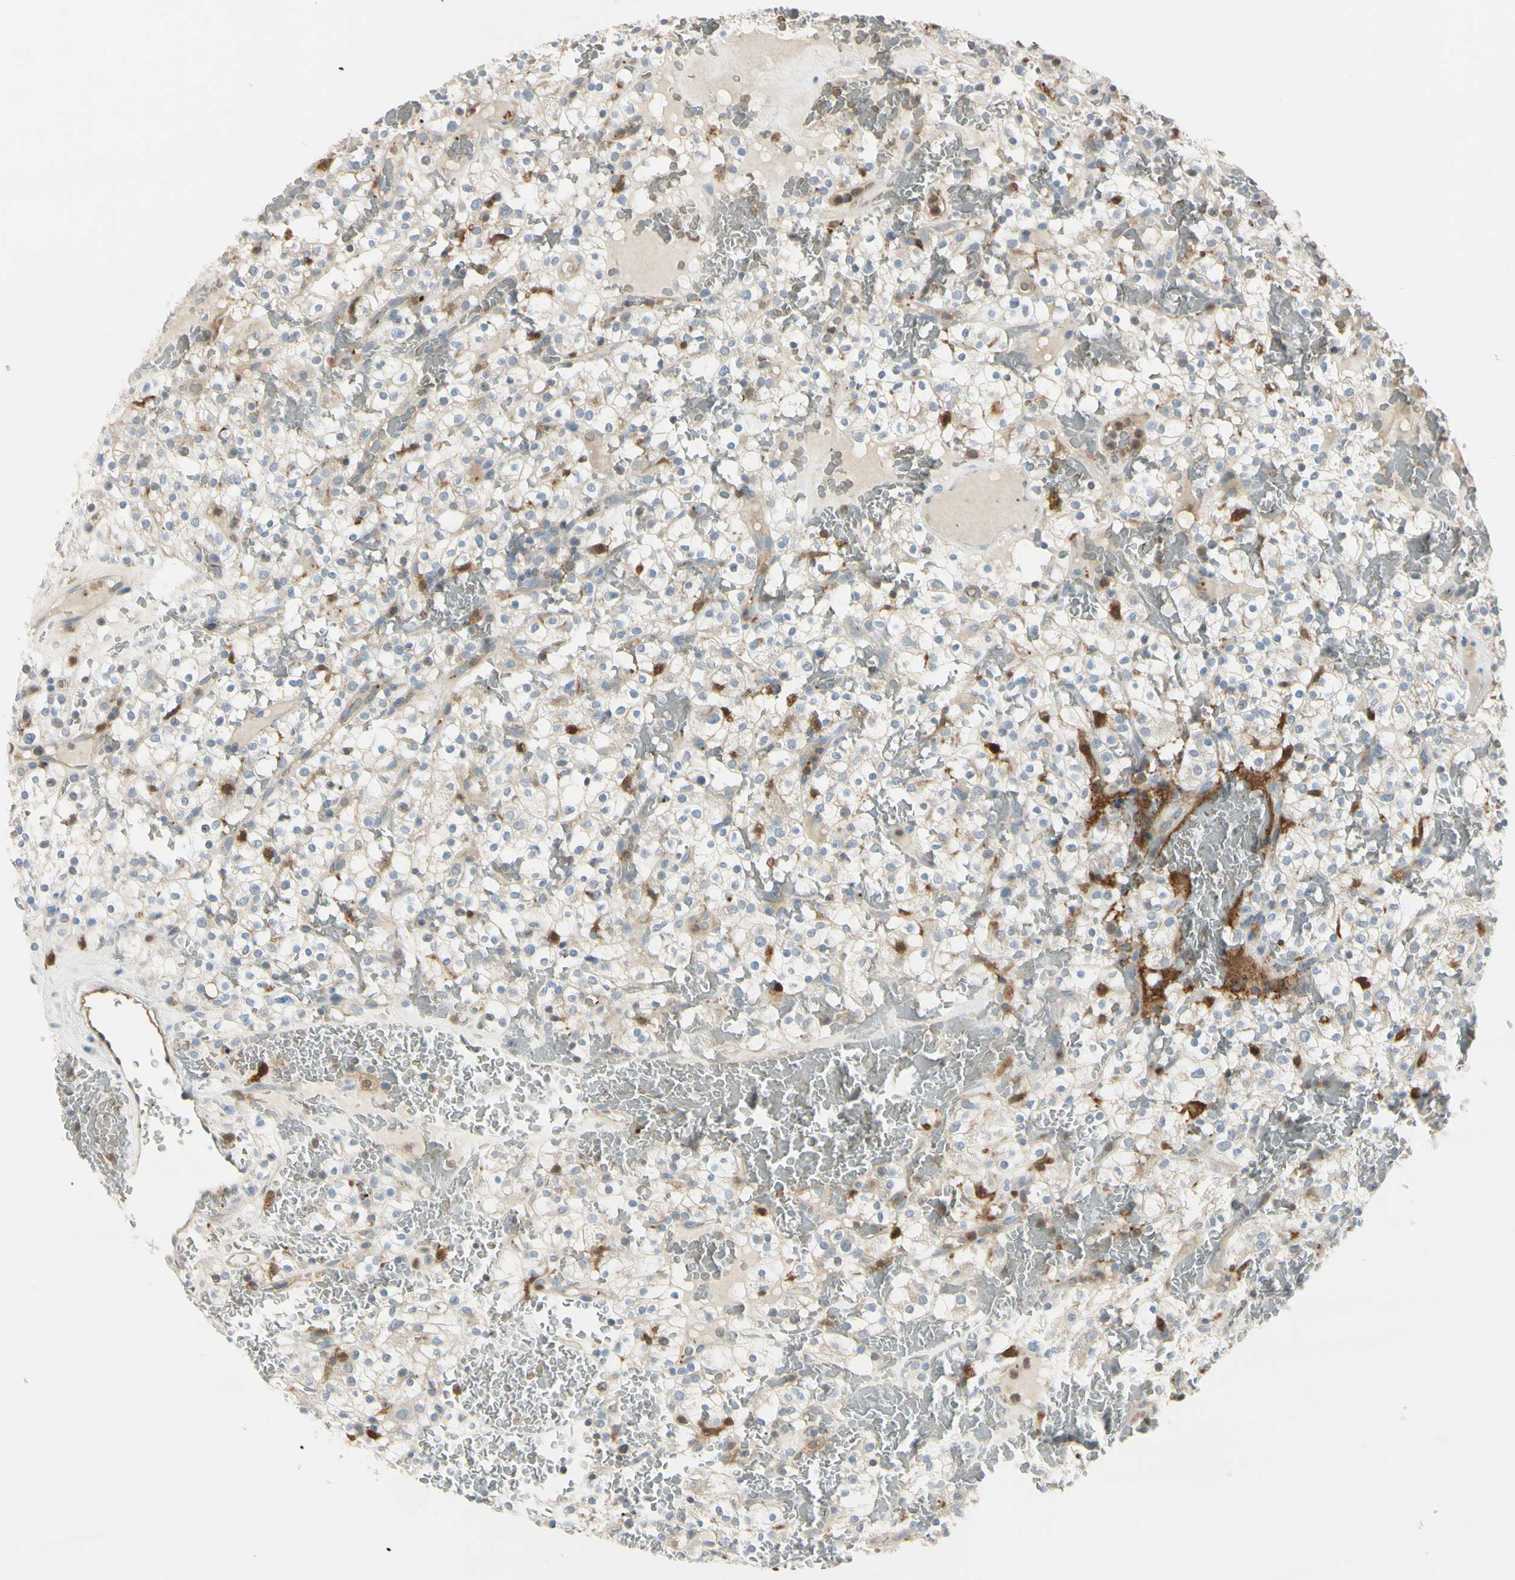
{"staining": {"intensity": "weak", "quantity": ">75%", "location": "cytoplasmic/membranous"}, "tissue": "renal cancer", "cell_type": "Tumor cells", "image_type": "cancer", "snomed": [{"axis": "morphology", "description": "Normal tissue, NOS"}, {"axis": "morphology", "description": "Adenocarcinoma, NOS"}, {"axis": "topography", "description": "Kidney"}], "caption": "Renal cancer (adenocarcinoma) stained for a protein demonstrates weak cytoplasmic/membranous positivity in tumor cells. (IHC, brightfield microscopy, high magnification).", "gene": "CYRIB", "patient": {"sex": "female", "age": 72}}